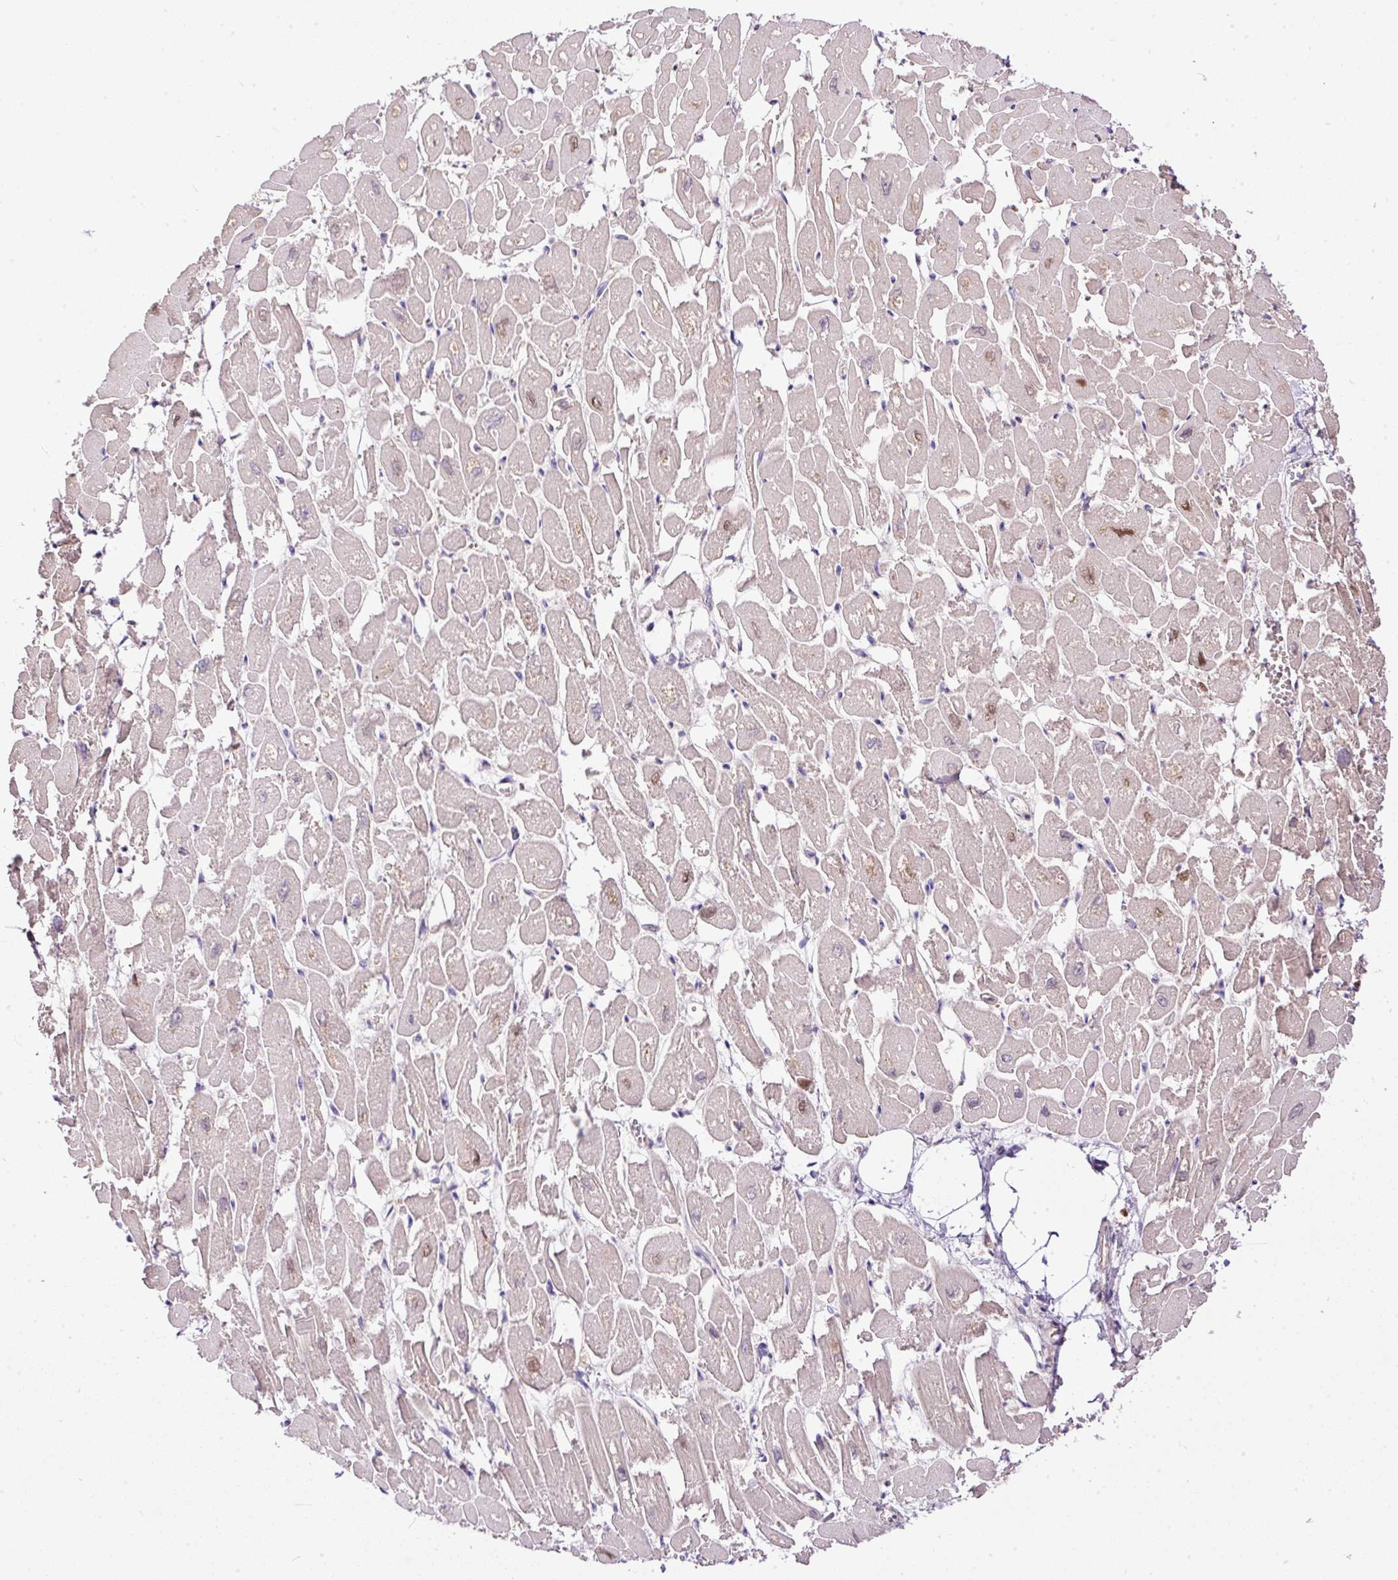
{"staining": {"intensity": "weak", "quantity": "<25%", "location": "cytoplasmic/membranous"}, "tissue": "heart muscle", "cell_type": "Cardiomyocytes", "image_type": "normal", "snomed": [{"axis": "morphology", "description": "Normal tissue, NOS"}, {"axis": "topography", "description": "Heart"}], "caption": "High power microscopy photomicrograph of an immunohistochemistry (IHC) image of benign heart muscle, revealing no significant positivity in cardiomyocytes. (Immunohistochemistry, brightfield microscopy, high magnification).", "gene": "CLEC3B", "patient": {"sex": "male", "age": 54}}